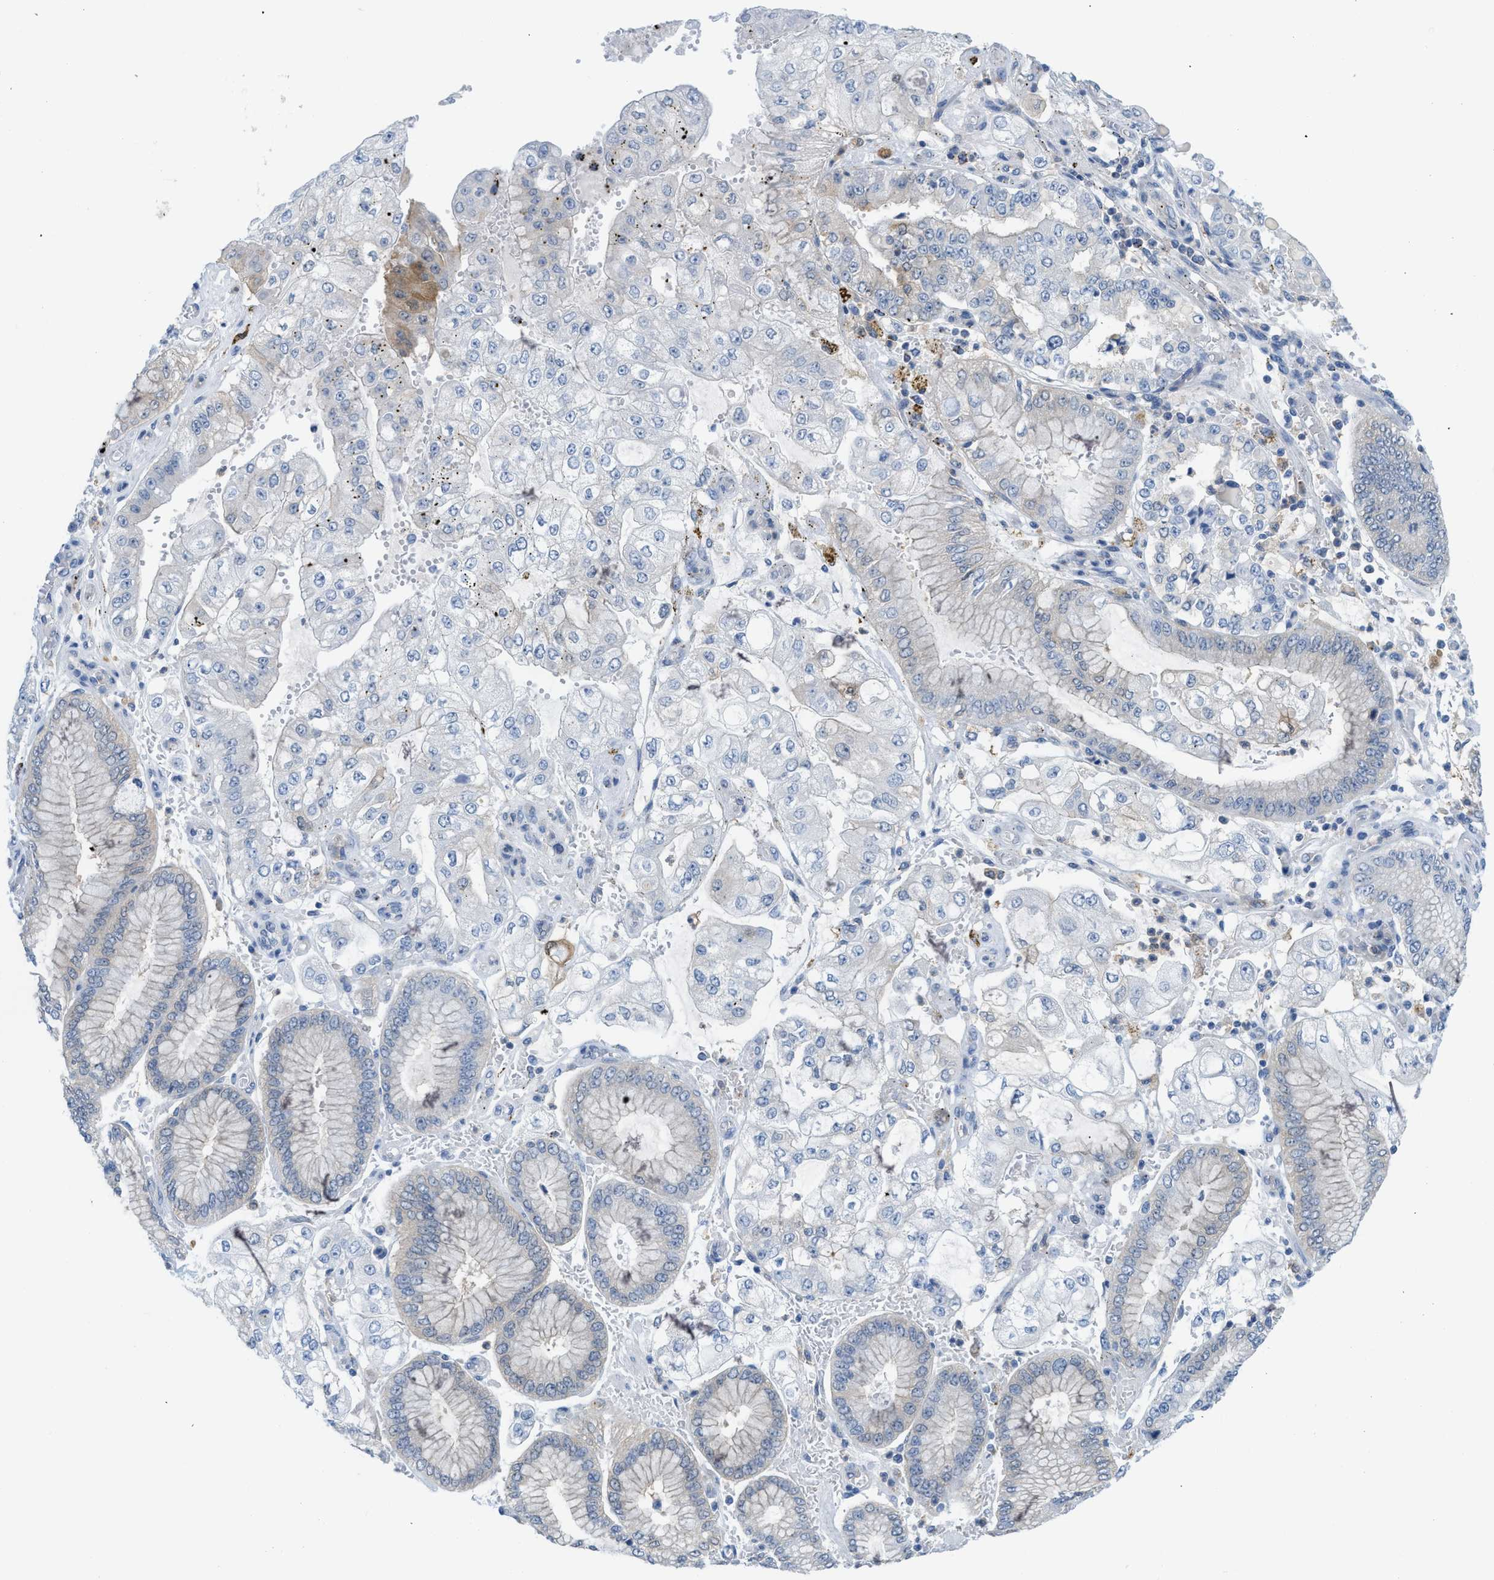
{"staining": {"intensity": "negative", "quantity": "none", "location": "none"}, "tissue": "stomach cancer", "cell_type": "Tumor cells", "image_type": "cancer", "snomed": [{"axis": "morphology", "description": "Adenocarcinoma, NOS"}, {"axis": "topography", "description": "Stomach"}], "caption": "There is no significant staining in tumor cells of stomach adenocarcinoma.", "gene": "CSTB", "patient": {"sex": "male", "age": 76}}